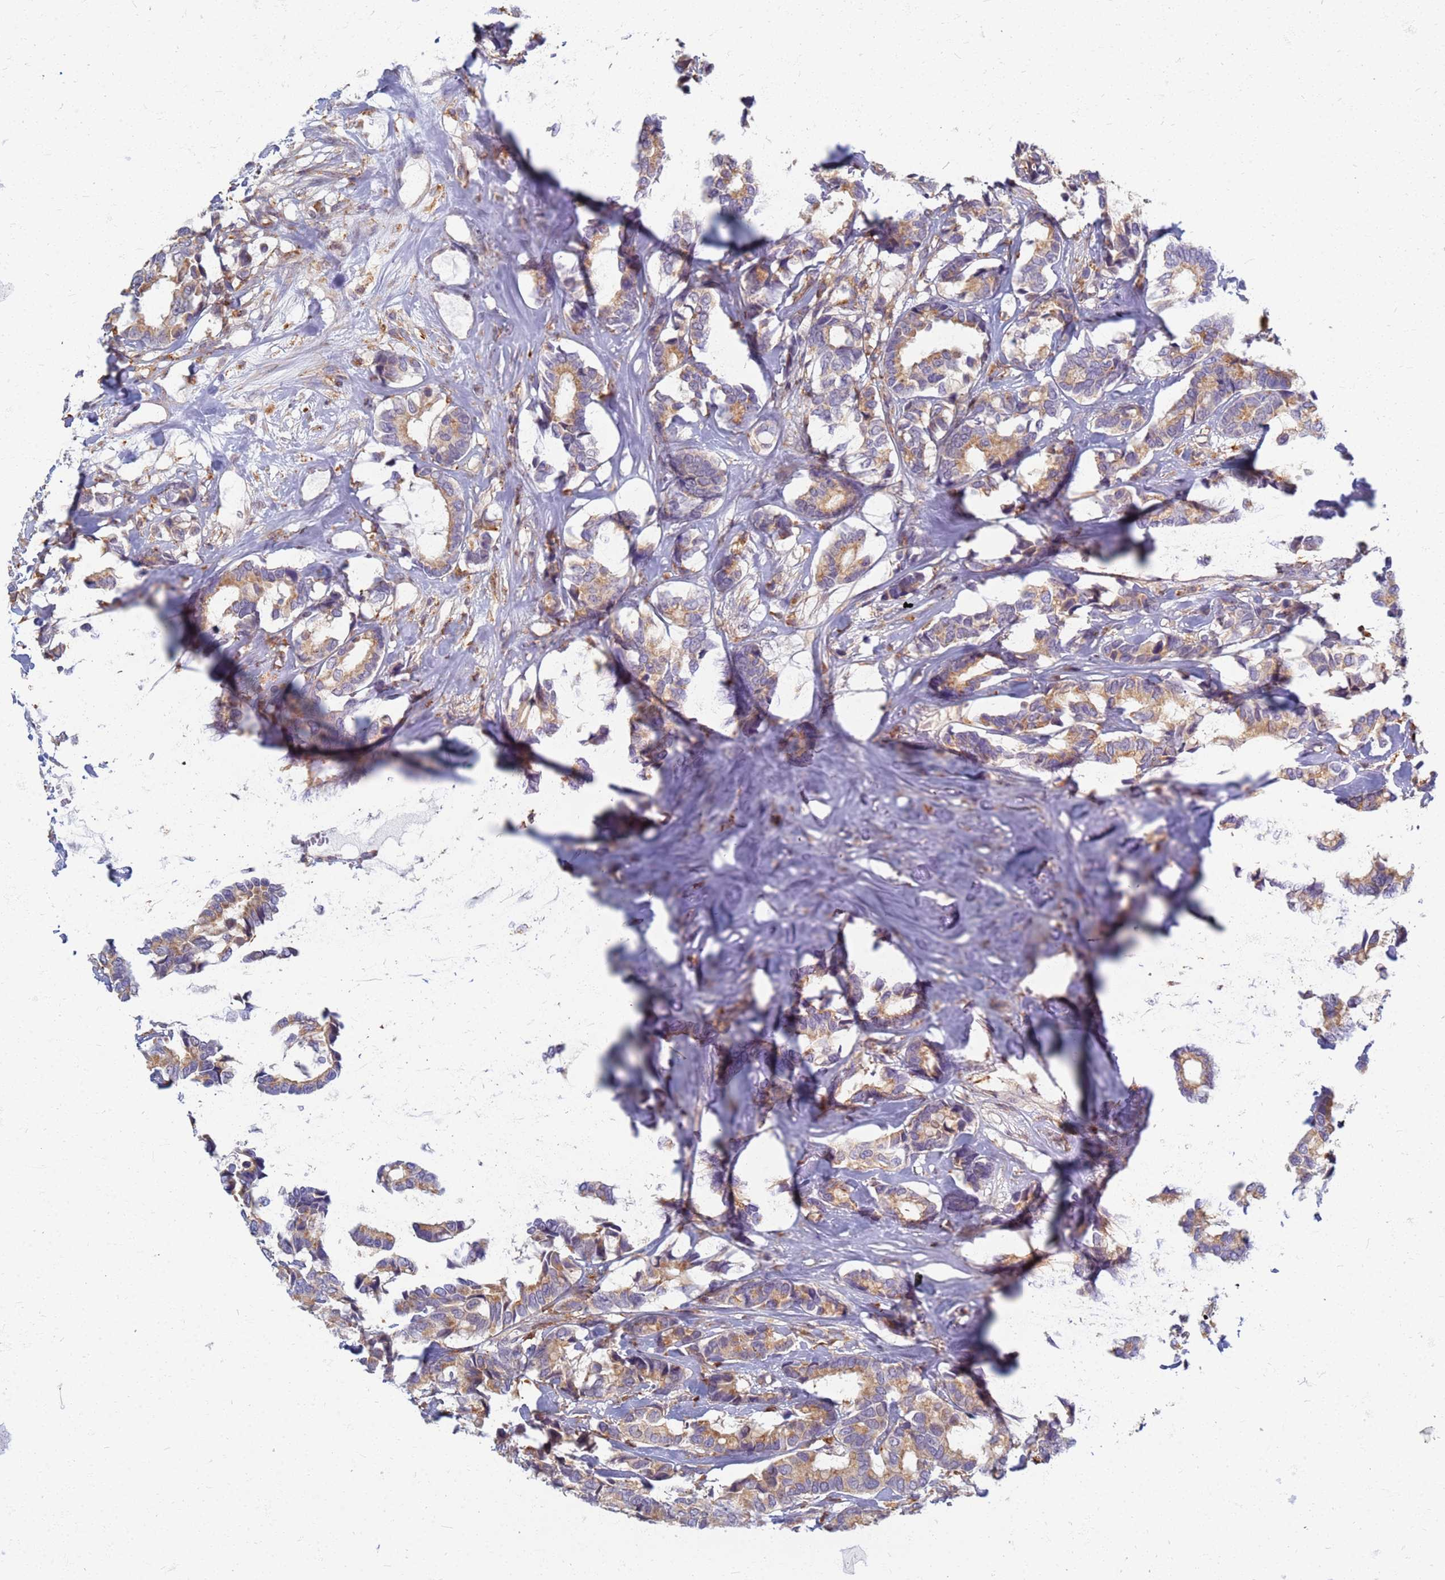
{"staining": {"intensity": "moderate", "quantity": ">75%", "location": "cytoplasmic/membranous"}, "tissue": "breast cancer", "cell_type": "Tumor cells", "image_type": "cancer", "snomed": [{"axis": "morphology", "description": "Normal tissue, NOS"}, {"axis": "morphology", "description": "Duct carcinoma"}, {"axis": "topography", "description": "Breast"}], "caption": "An image of breast cancer stained for a protein reveals moderate cytoplasmic/membranous brown staining in tumor cells.", "gene": "ATP6V1E1", "patient": {"sex": "female", "age": 87}}